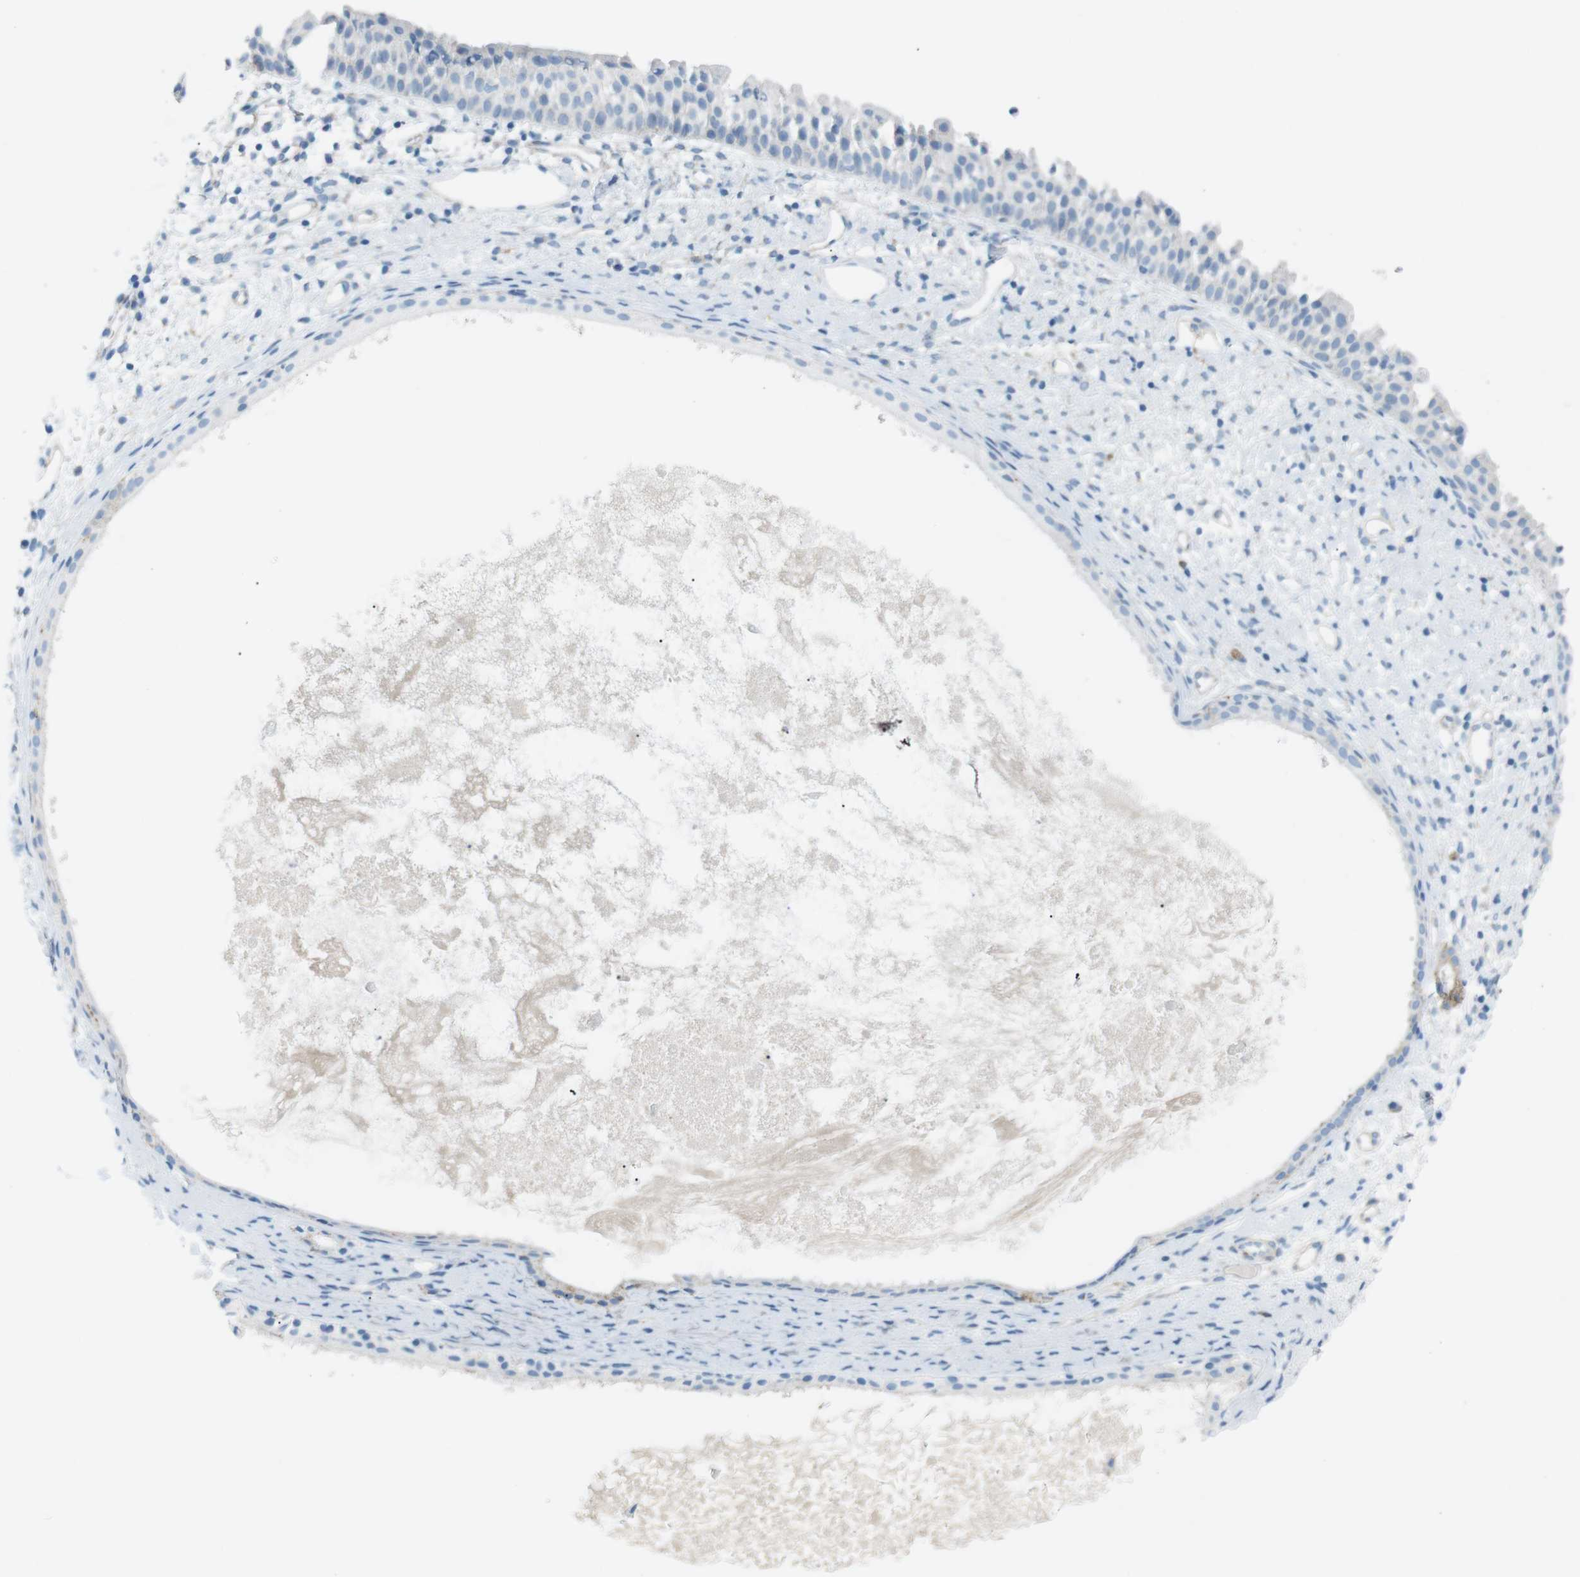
{"staining": {"intensity": "negative", "quantity": "none", "location": "none"}, "tissue": "nasopharynx", "cell_type": "Respiratory epithelial cells", "image_type": "normal", "snomed": [{"axis": "morphology", "description": "Normal tissue, NOS"}, {"axis": "topography", "description": "Nasopharynx"}], "caption": "Immunohistochemistry (IHC) photomicrograph of unremarkable nasopharynx: human nasopharynx stained with DAB reveals no significant protein staining in respiratory epithelial cells.", "gene": "VAMP1", "patient": {"sex": "male", "age": 22}}